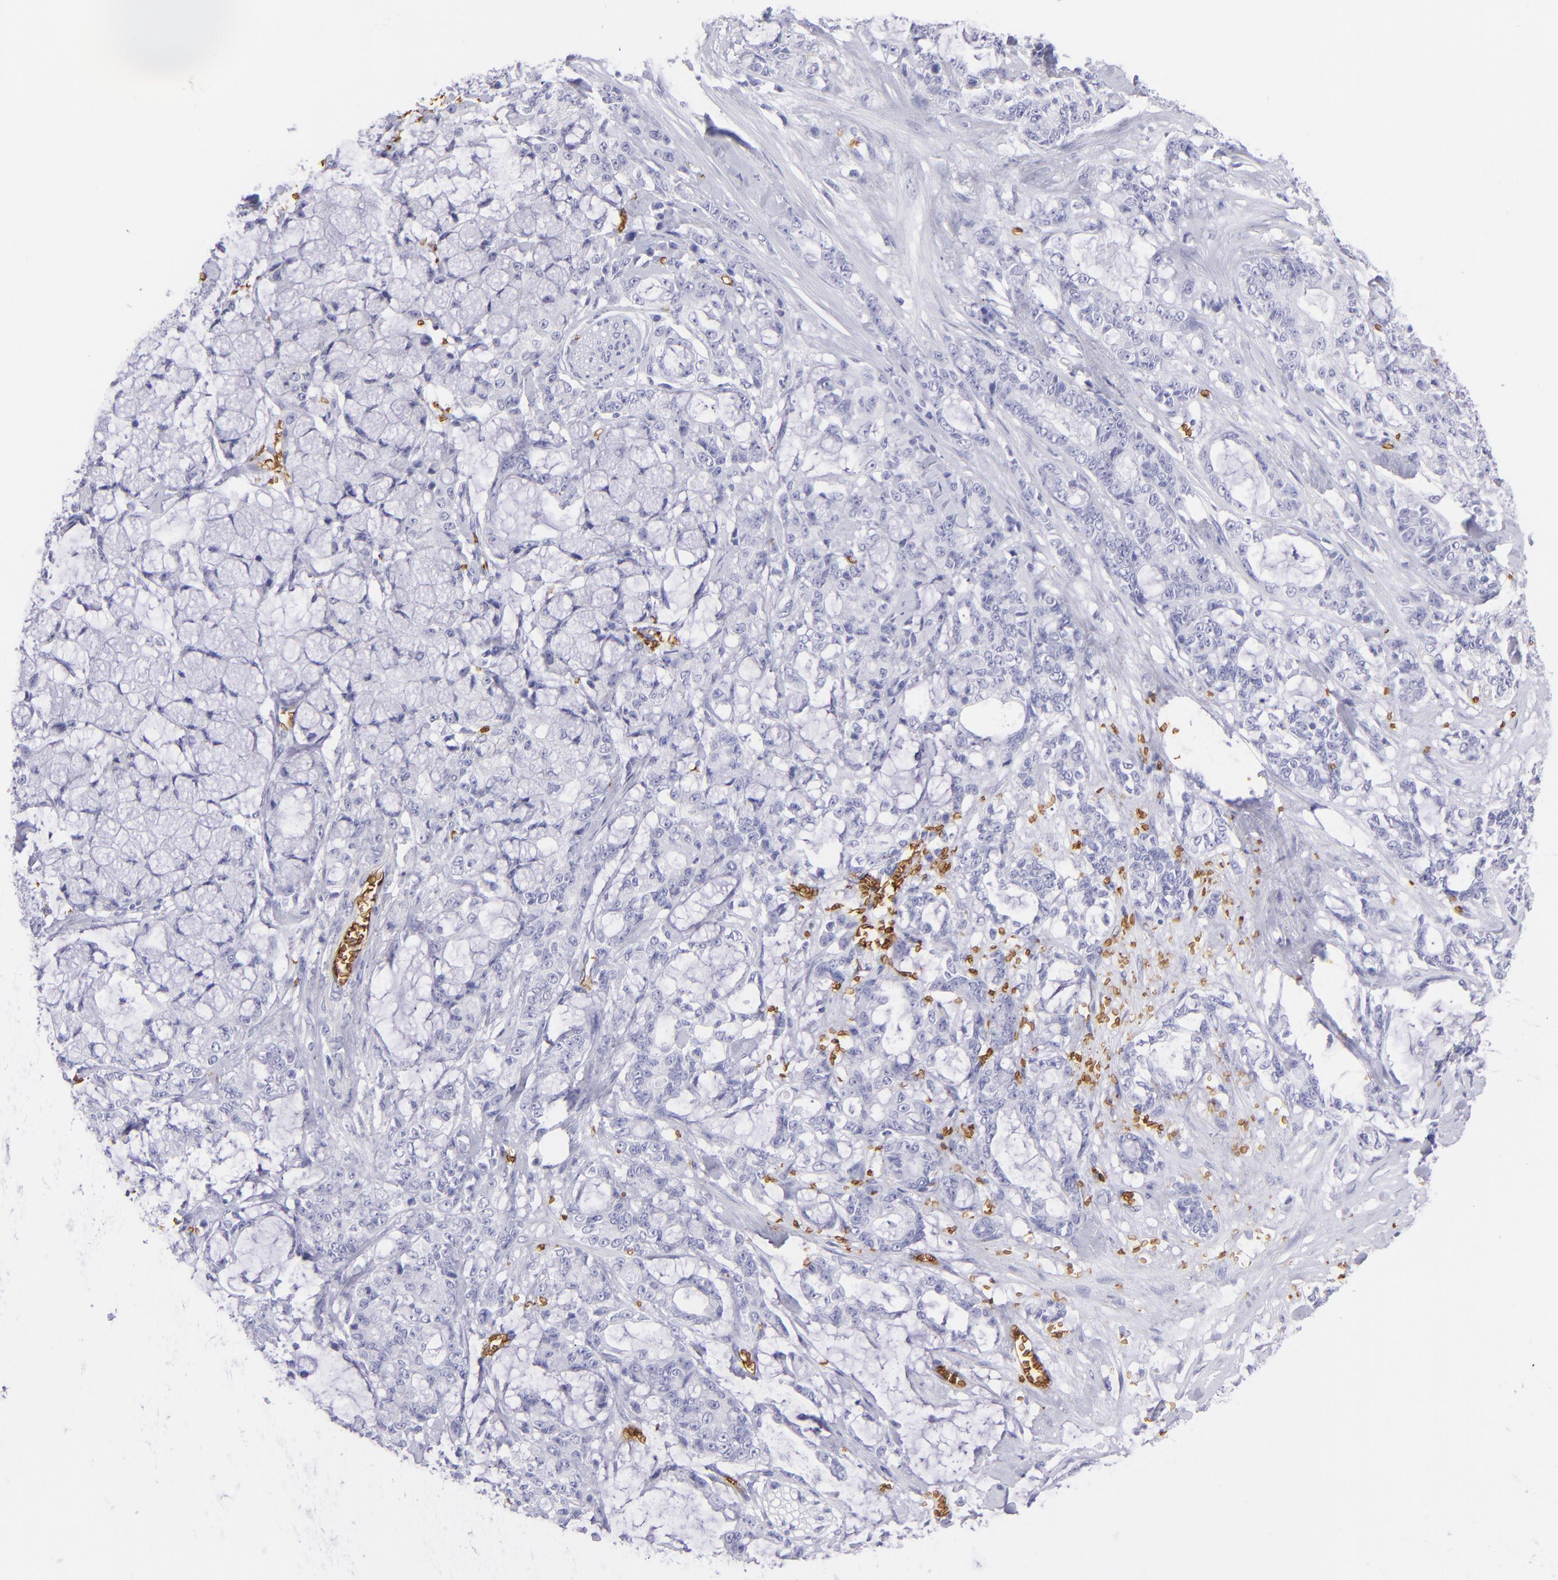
{"staining": {"intensity": "negative", "quantity": "none", "location": "none"}, "tissue": "pancreatic cancer", "cell_type": "Tumor cells", "image_type": "cancer", "snomed": [{"axis": "morphology", "description": "Adenocarcinoma, NOS"}, {"axis": "topography", "description": "Pancreas"}], "caption": "Immunohistochemical staining of human pancreatic cancer (adenocarcinoma) shows no significant staining in tumor cells.", "gene": "GYPA", "patient": {"sex": "female", "age": 73}}